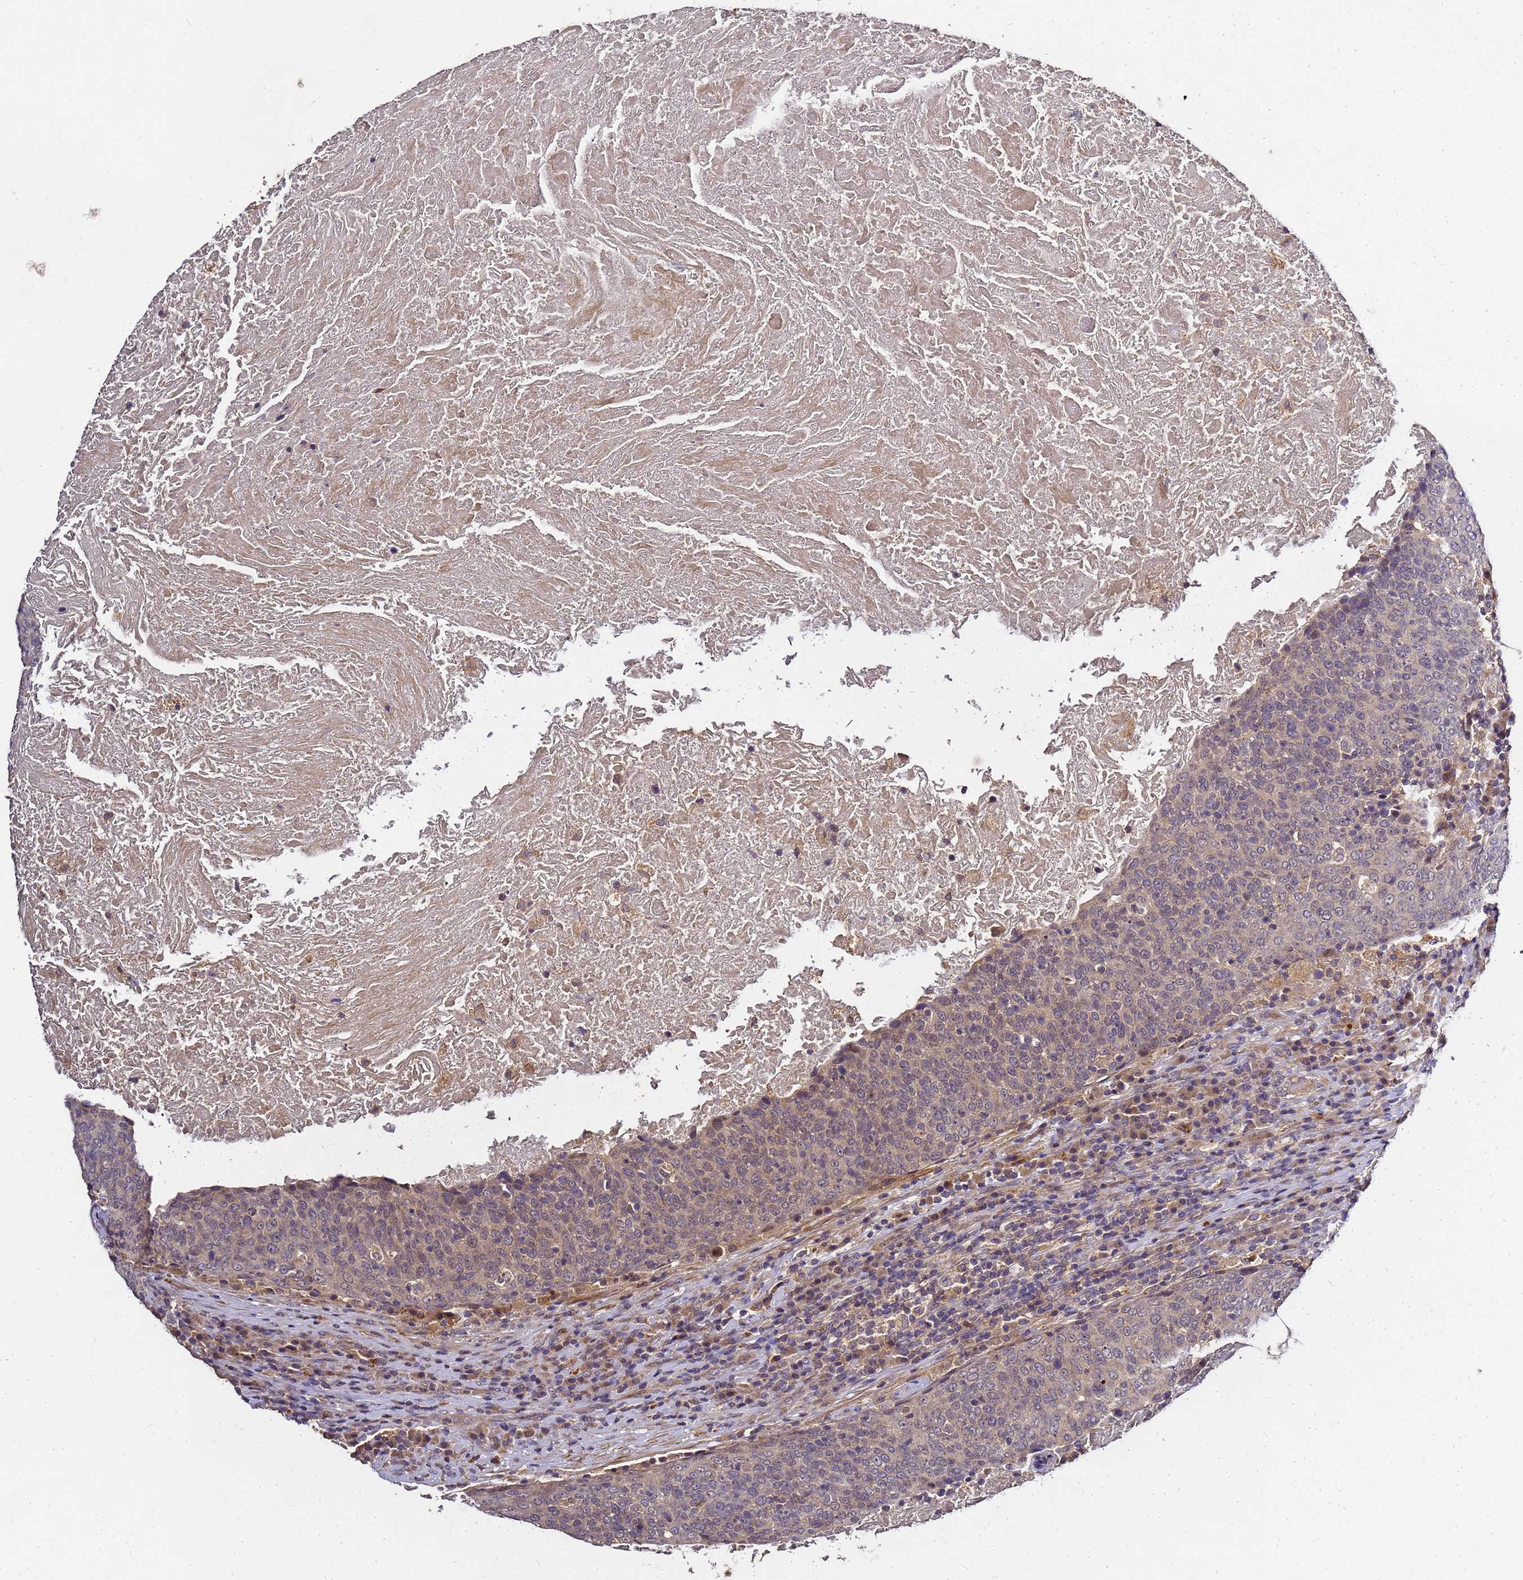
{"staining": {"intensity": "weak", "quantity": "<25%", "location": "cytoplasmic/membranous,nuclear"}, "tissue": "head and neck cancer", "cell_type": "Tumor cells", "image_type": "cancer", "snomed": [{"axis": "morphology", "description": "Squamous cell carcinoma, NOS"}, {"axis": "morphology", "description": "Squamous cell carcinoma, metastatic, NOS"}, {"axis": "topography", "description": "Lymph node"}, {"axis": "topography", "description": "Head-Neck"}], "caption": "Tumor cells are negative for protein expression in human head and neck squamous cell carcinoma.", "gene": "LGI4", "patient": {"sex": "male", "age": 62}}